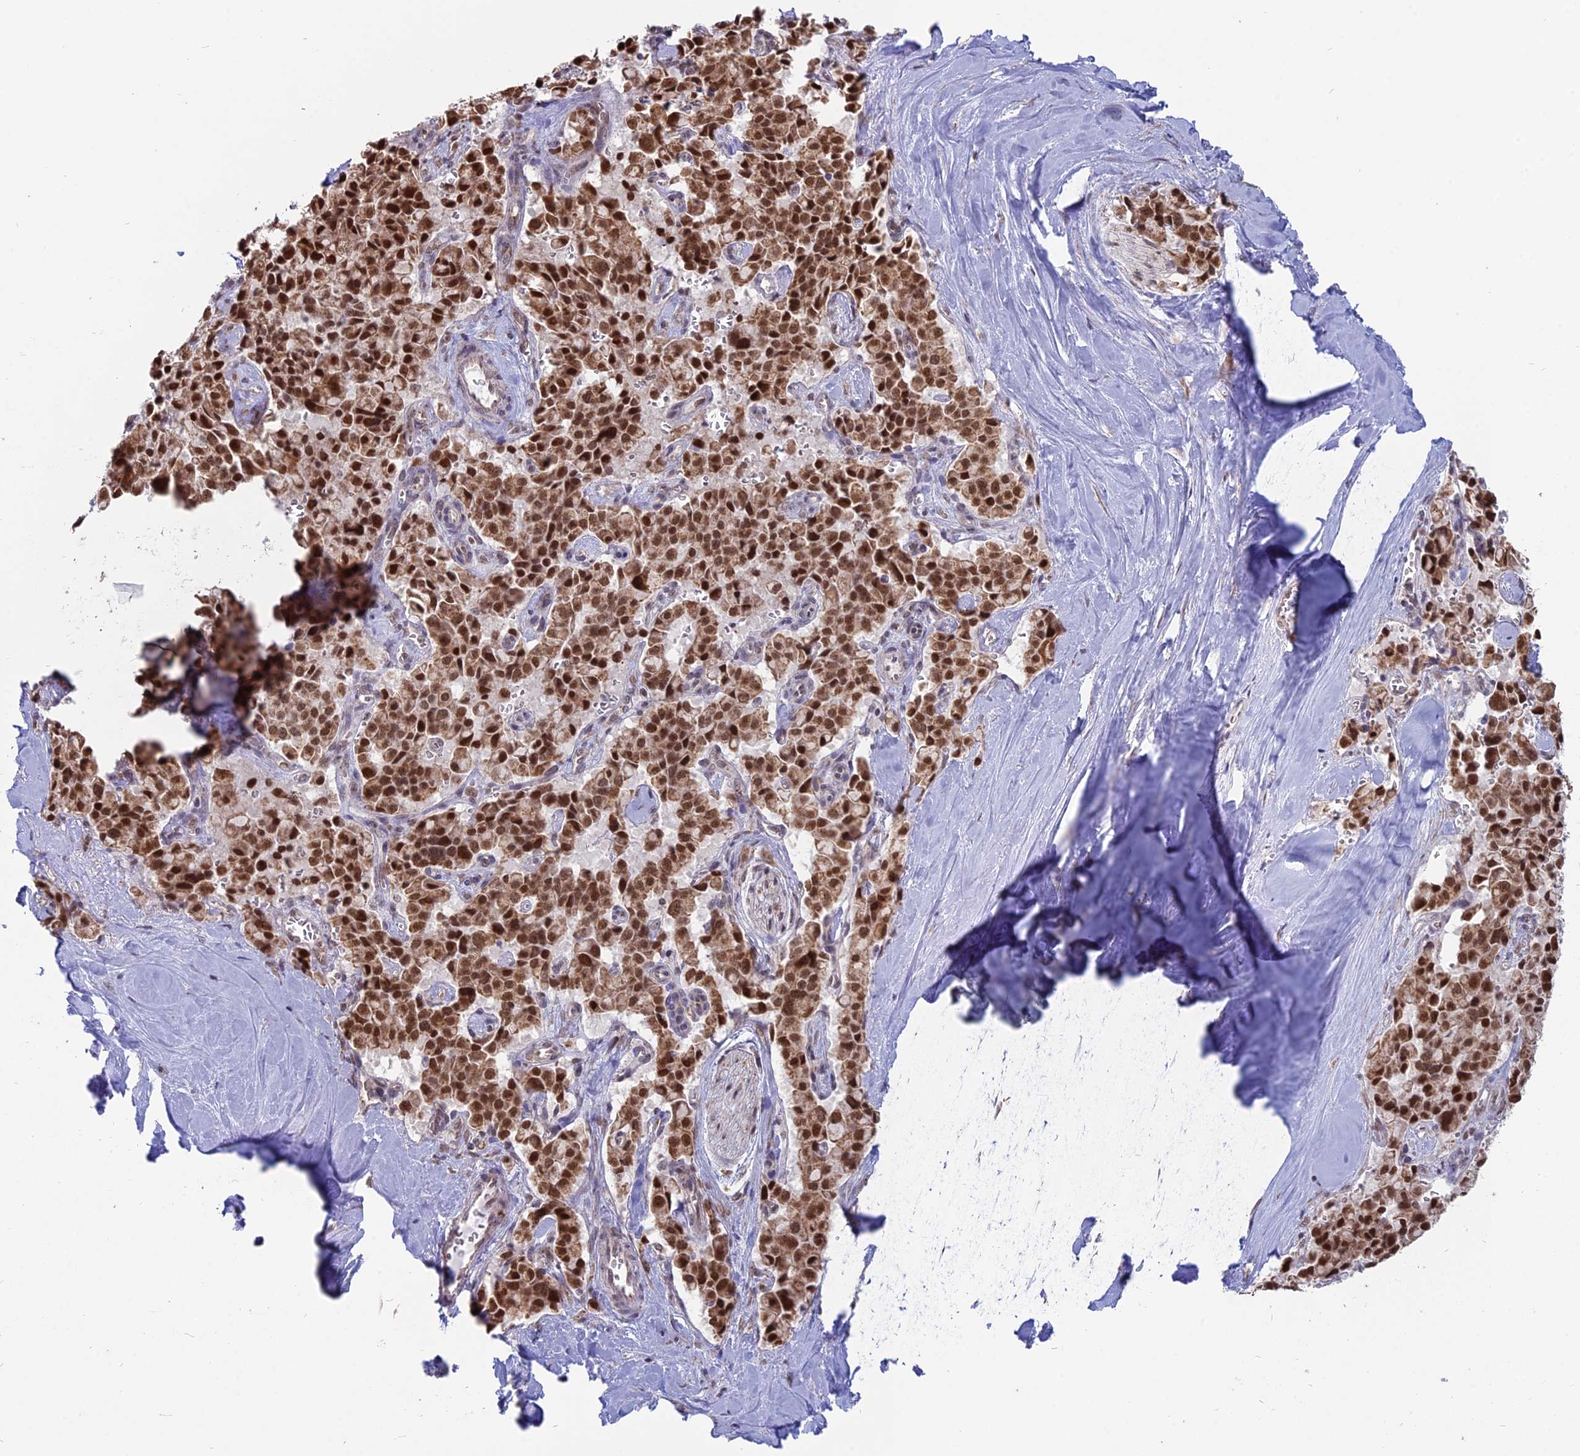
{"staining": {"intensity": "strong", "quantity": ">75%", "location": "nuclear"}, "tissue": "pancreatic cancer", "cell_type": "Tumor cells", "image_type": "cancer", "snomed": [{"axis": "morphology", "description": "Adenocarcinoma, NOS"}, {"axis": "topography", "description": "Pancreas"}], "caption": "Approximately >75% of tumor cells in human pancreatic adenocarcinoma reveal strong nuclear protein staining as visualized by brown immunohistochemical staining.", "gene": "ARHGAP40", "patient": {"sex": "male", "age": 65}}